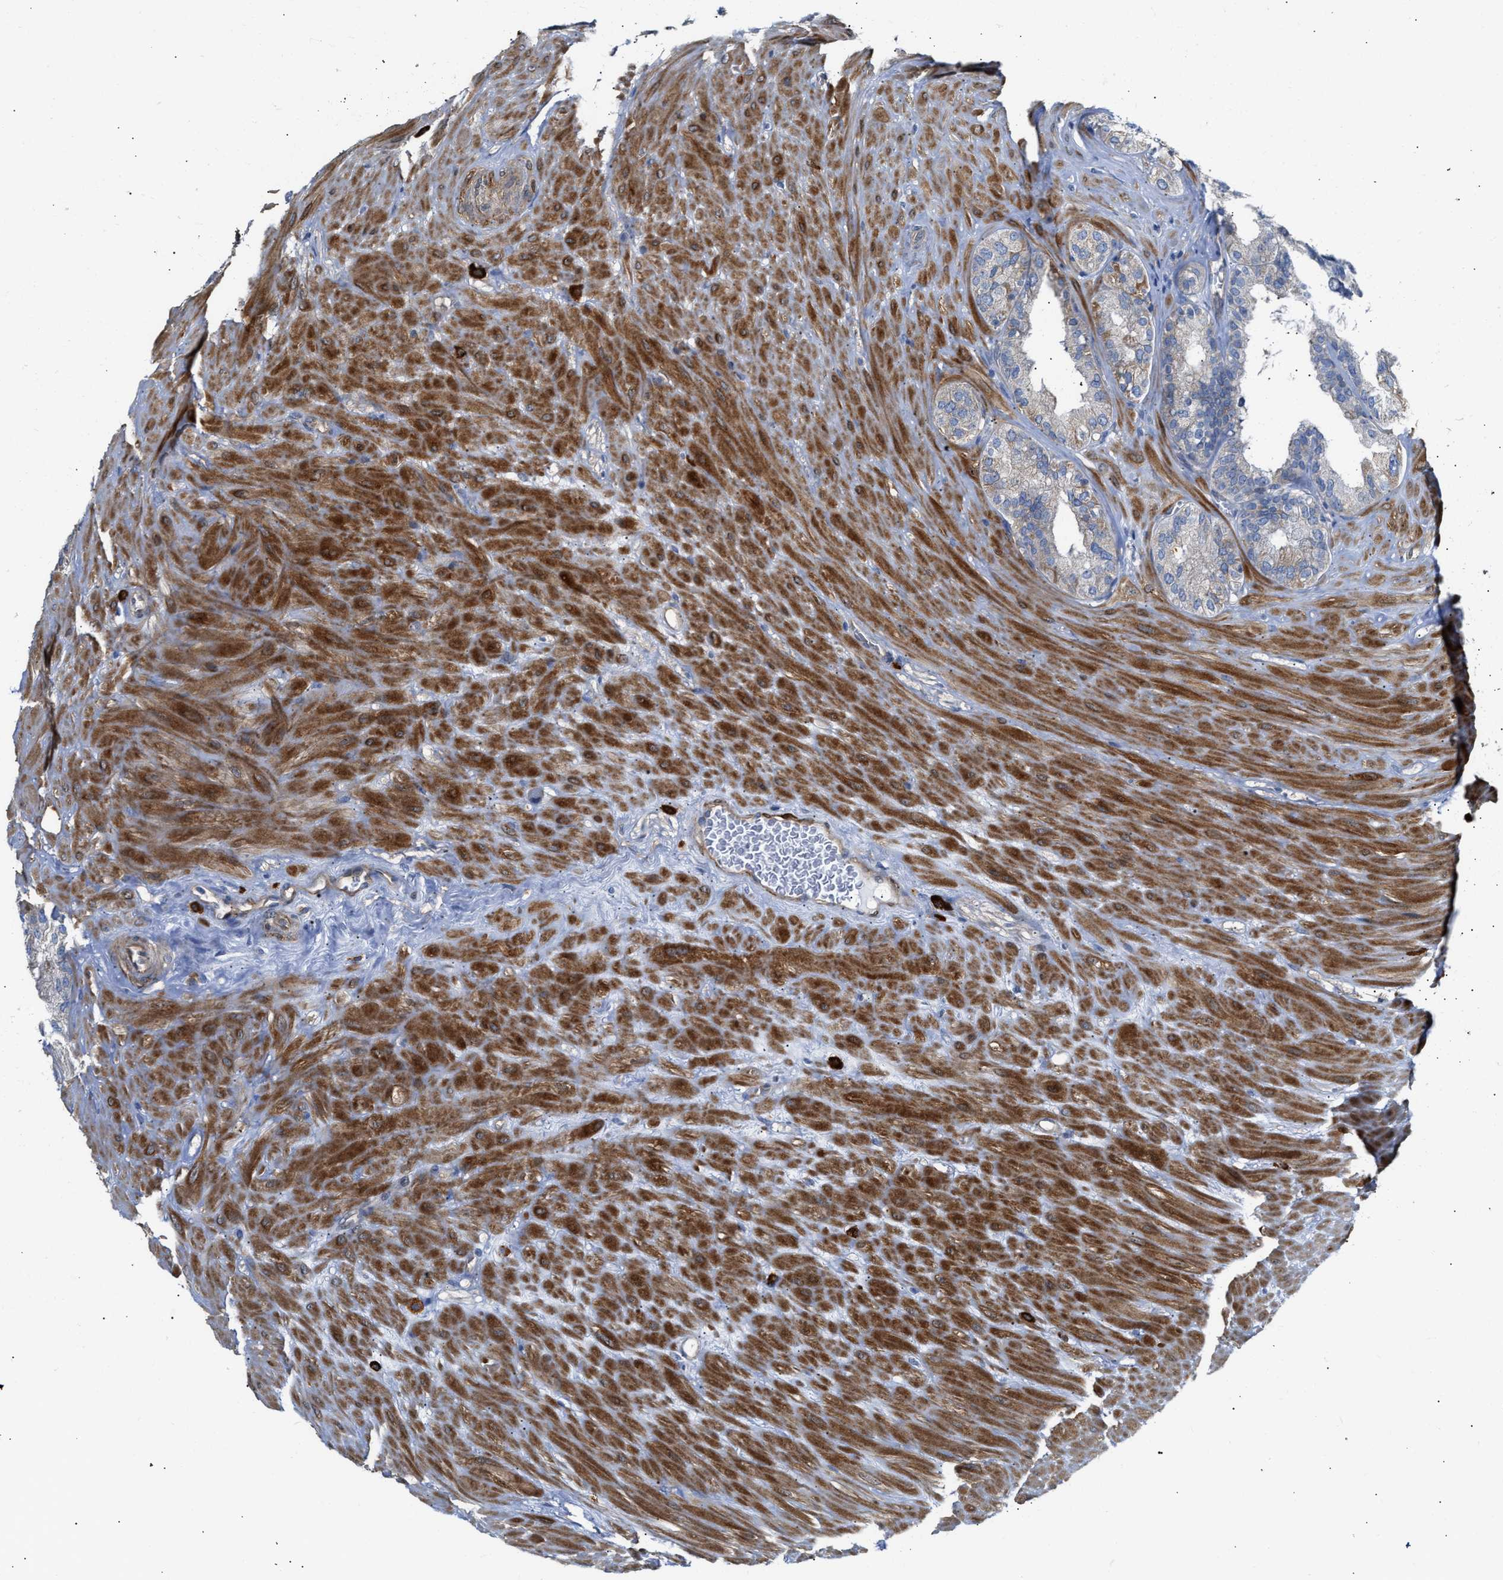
{"staining": {"intensity": "negative", "quantity": "none", "location": "none"}, "tissue": "seminal vesicle", "cell_type": "Glandular cells", "image_type": "normal", "snomed": [{"axis": "morphology", "description": "Normal tissue, NOS"}, {"axis": "topography", "description": "Prostate"}, {"axis": "topography", "description": "Seminal veicle"}], "caption": "Protein analysis of normal seminal vesicle exhibits no significant expression in glandular cells.", "gene": "FHL1", "patient": {"sex": "male", "age": 51}}